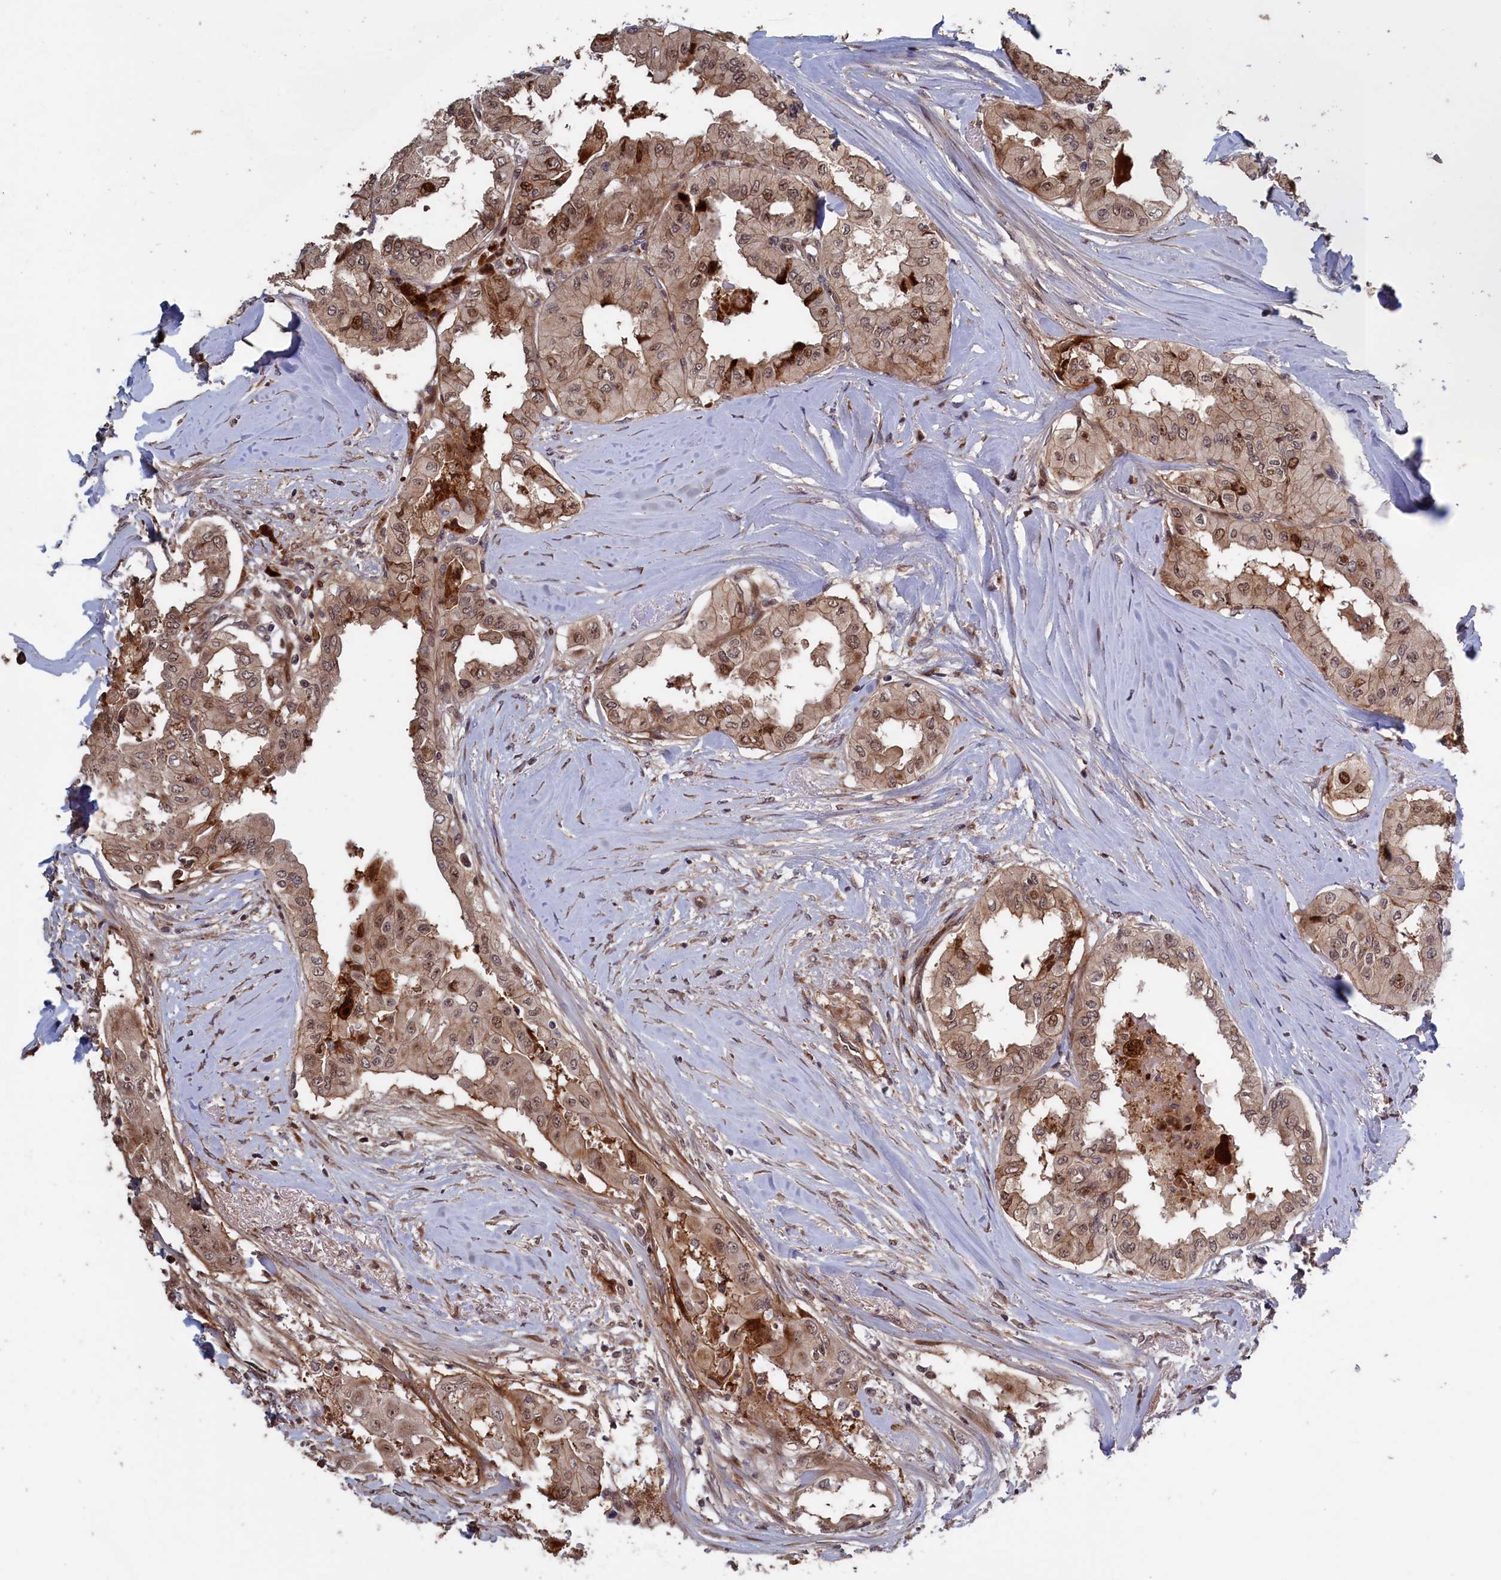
{"staining": {"intensity": "moderate", "quantity": "25%-75%", "location": "cytoplasmic/membranous,nuclear"}, "tissue": "thyroid cancer", "cell_type": "Tumor cells", "image_type": "cancer", "snomed": [{"axis": "morphology", "description": "Papillary adenocarcinoma, NOS"}, {"axis": "topography", "description": "Thyroid gland"}], "caption": "Tumor cells display moderate cytoplasmic/membranous and nuclear staining in approximately 25%-75% of cells in papillary adenocarcinoma (thyroid).", "gene": "LSG1", "patient": {"sex": "female", "age": 59}}